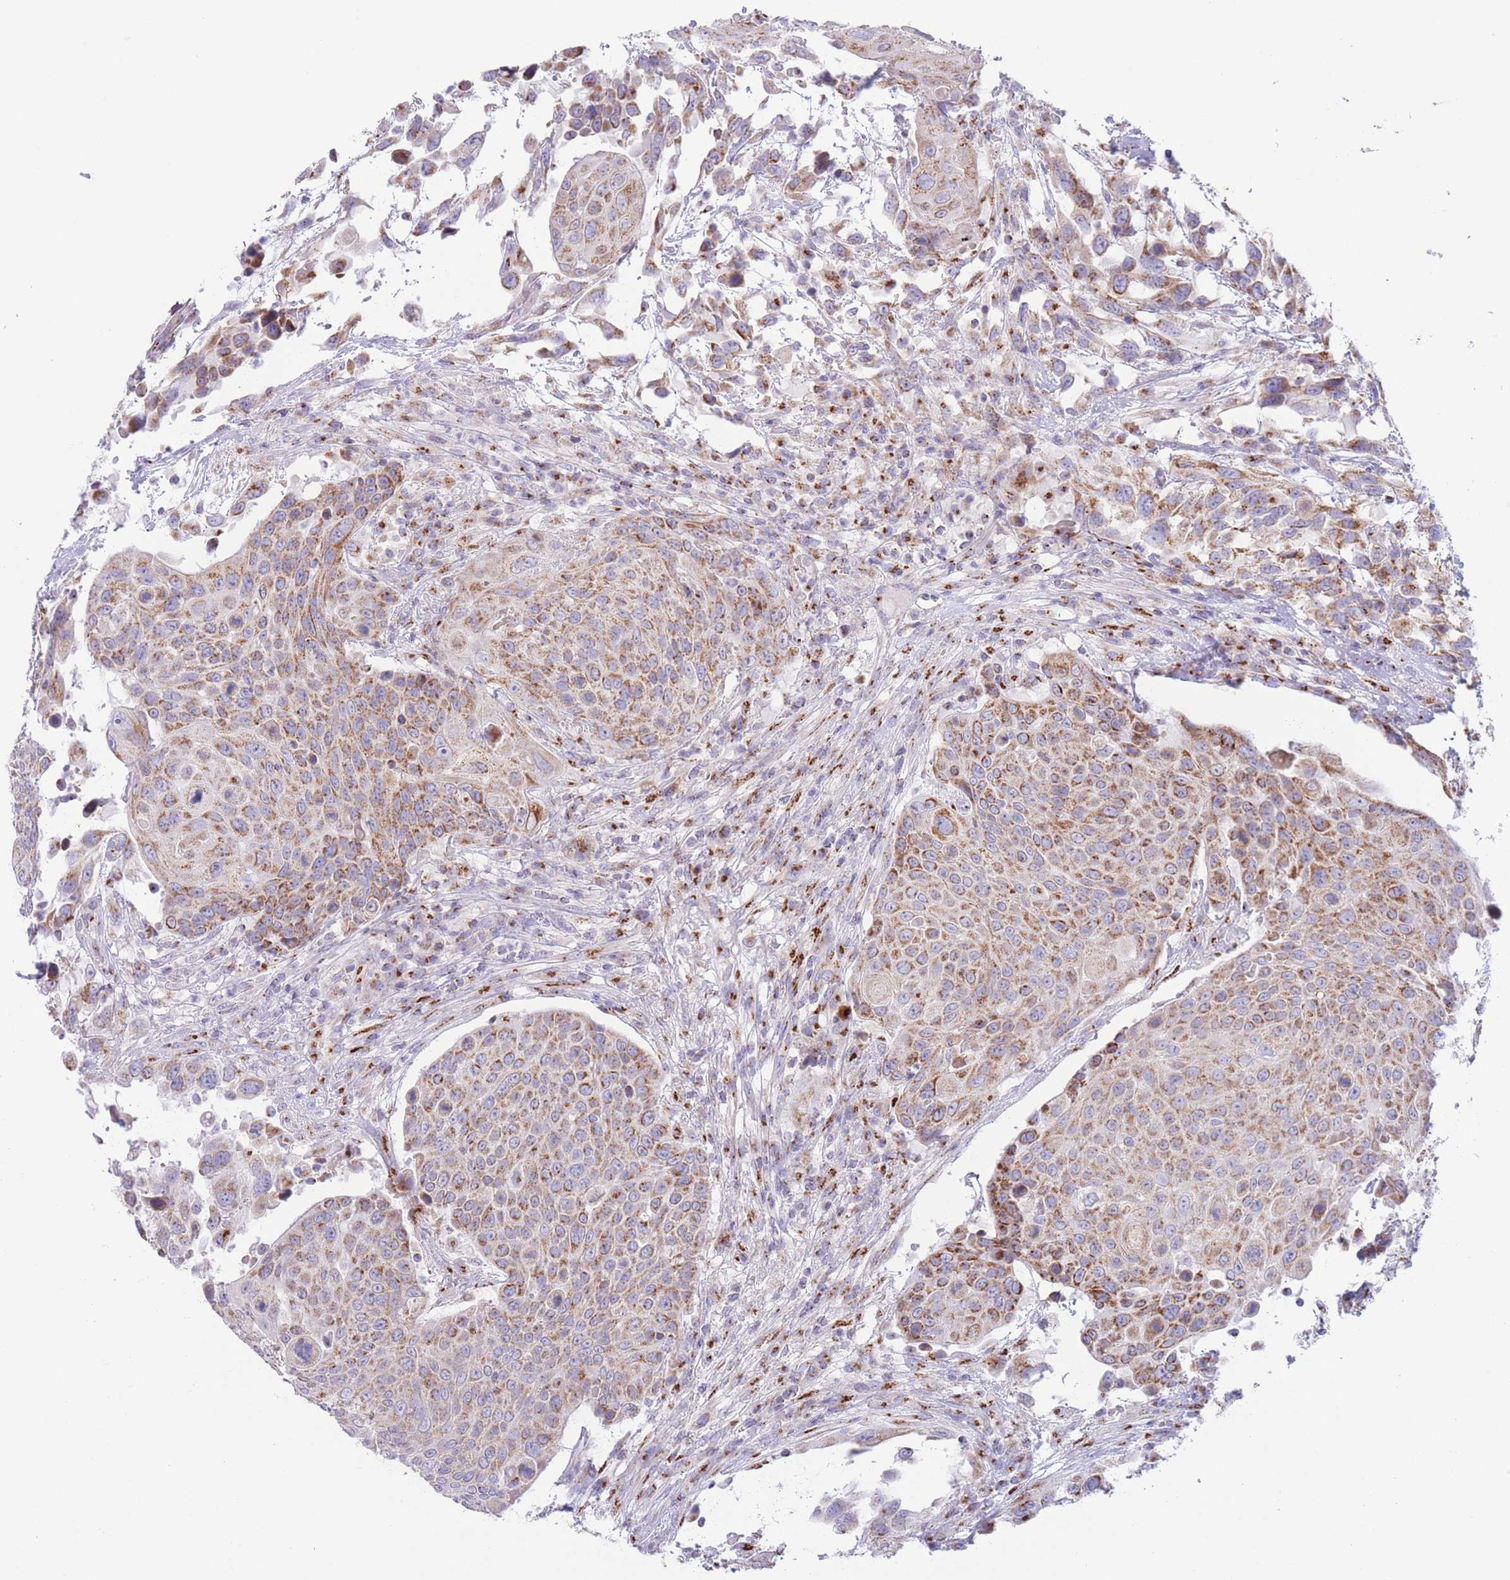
{"staining": {"intensity": "moderate", "quantity": ">75%", "location": "cytoplasmic/membranous"}, "tissue": "urothelial cancer", "cell_type": "Tumor cells", "image_type": "cancer", "snomed": [{"axis": "morphology", "description": "Urothelial carcinoma, High grade"}, {"axis": "topography", "description": "Urinary bladder"}], "caption": "Immunohistochemistry image of high-grade urothelial carcinoma stained for a protein (brown), which demonstrates medium levels of moderate cytoplasmic/membranous positivity in approximately >75% of tumor cells.", "gene": "MPND", "patient": {"sex": "female", "age": 70}}